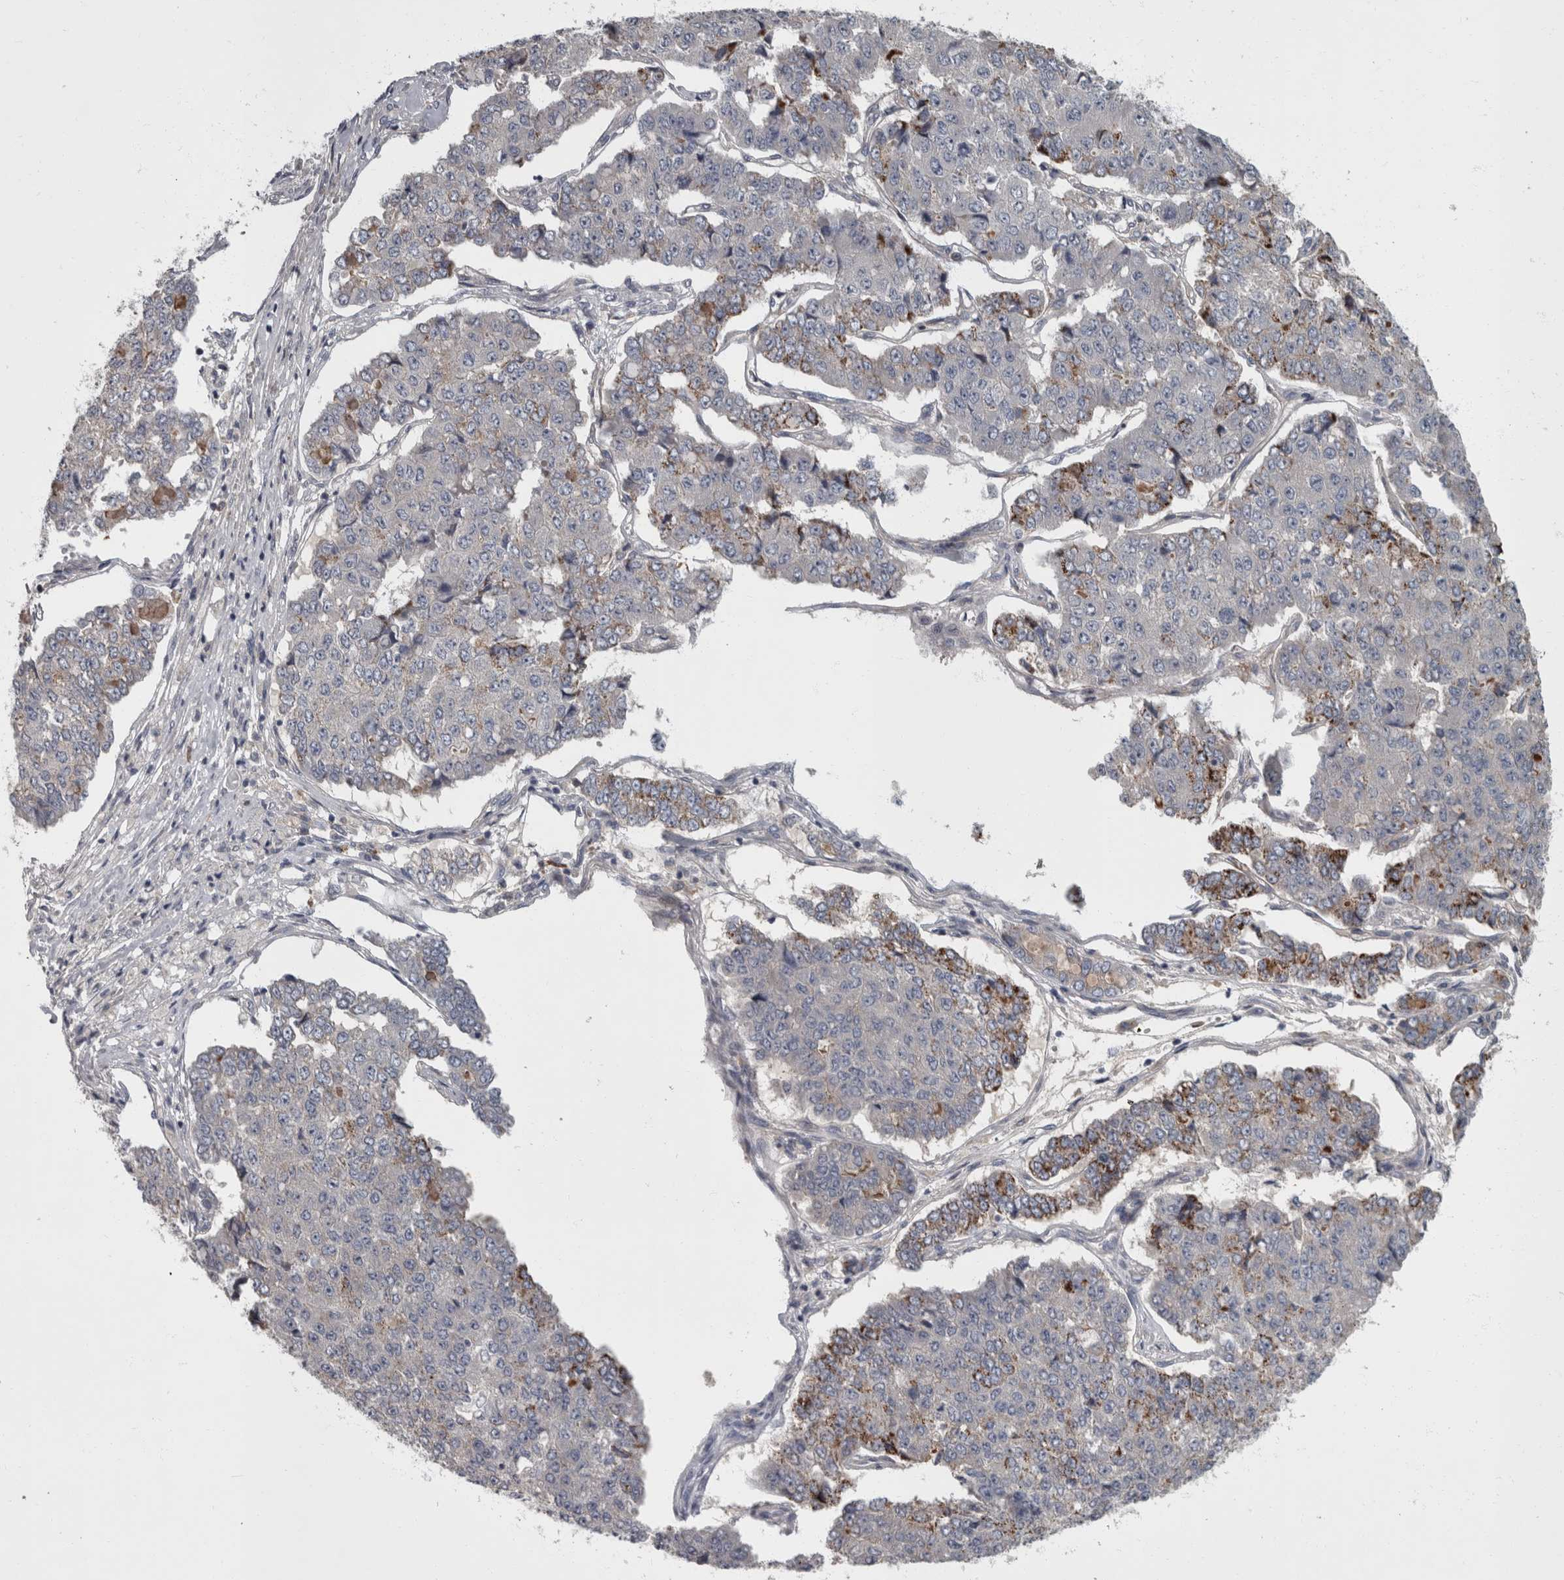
{"staining": {"intensity": "moderate", "quantity": "<25%", "location": "cytoplasmic/membranous"}, "tissue": "pancreatic cancer", "cell_type": "Tumor cells", "image_type": "cancer", "snomed": [{"axis": "morphology", "description": "Adenocarcinoma, NOS"}, {"axis": "topography", "description": "Pancreas"}], "caption": "Pancreatic cancer (adenocarcinoma) stained with a protein marker displays moderate staining in tumor cells.", "gene": "CDC42BPG", "patient": {"sex": "male", "age": 50}}